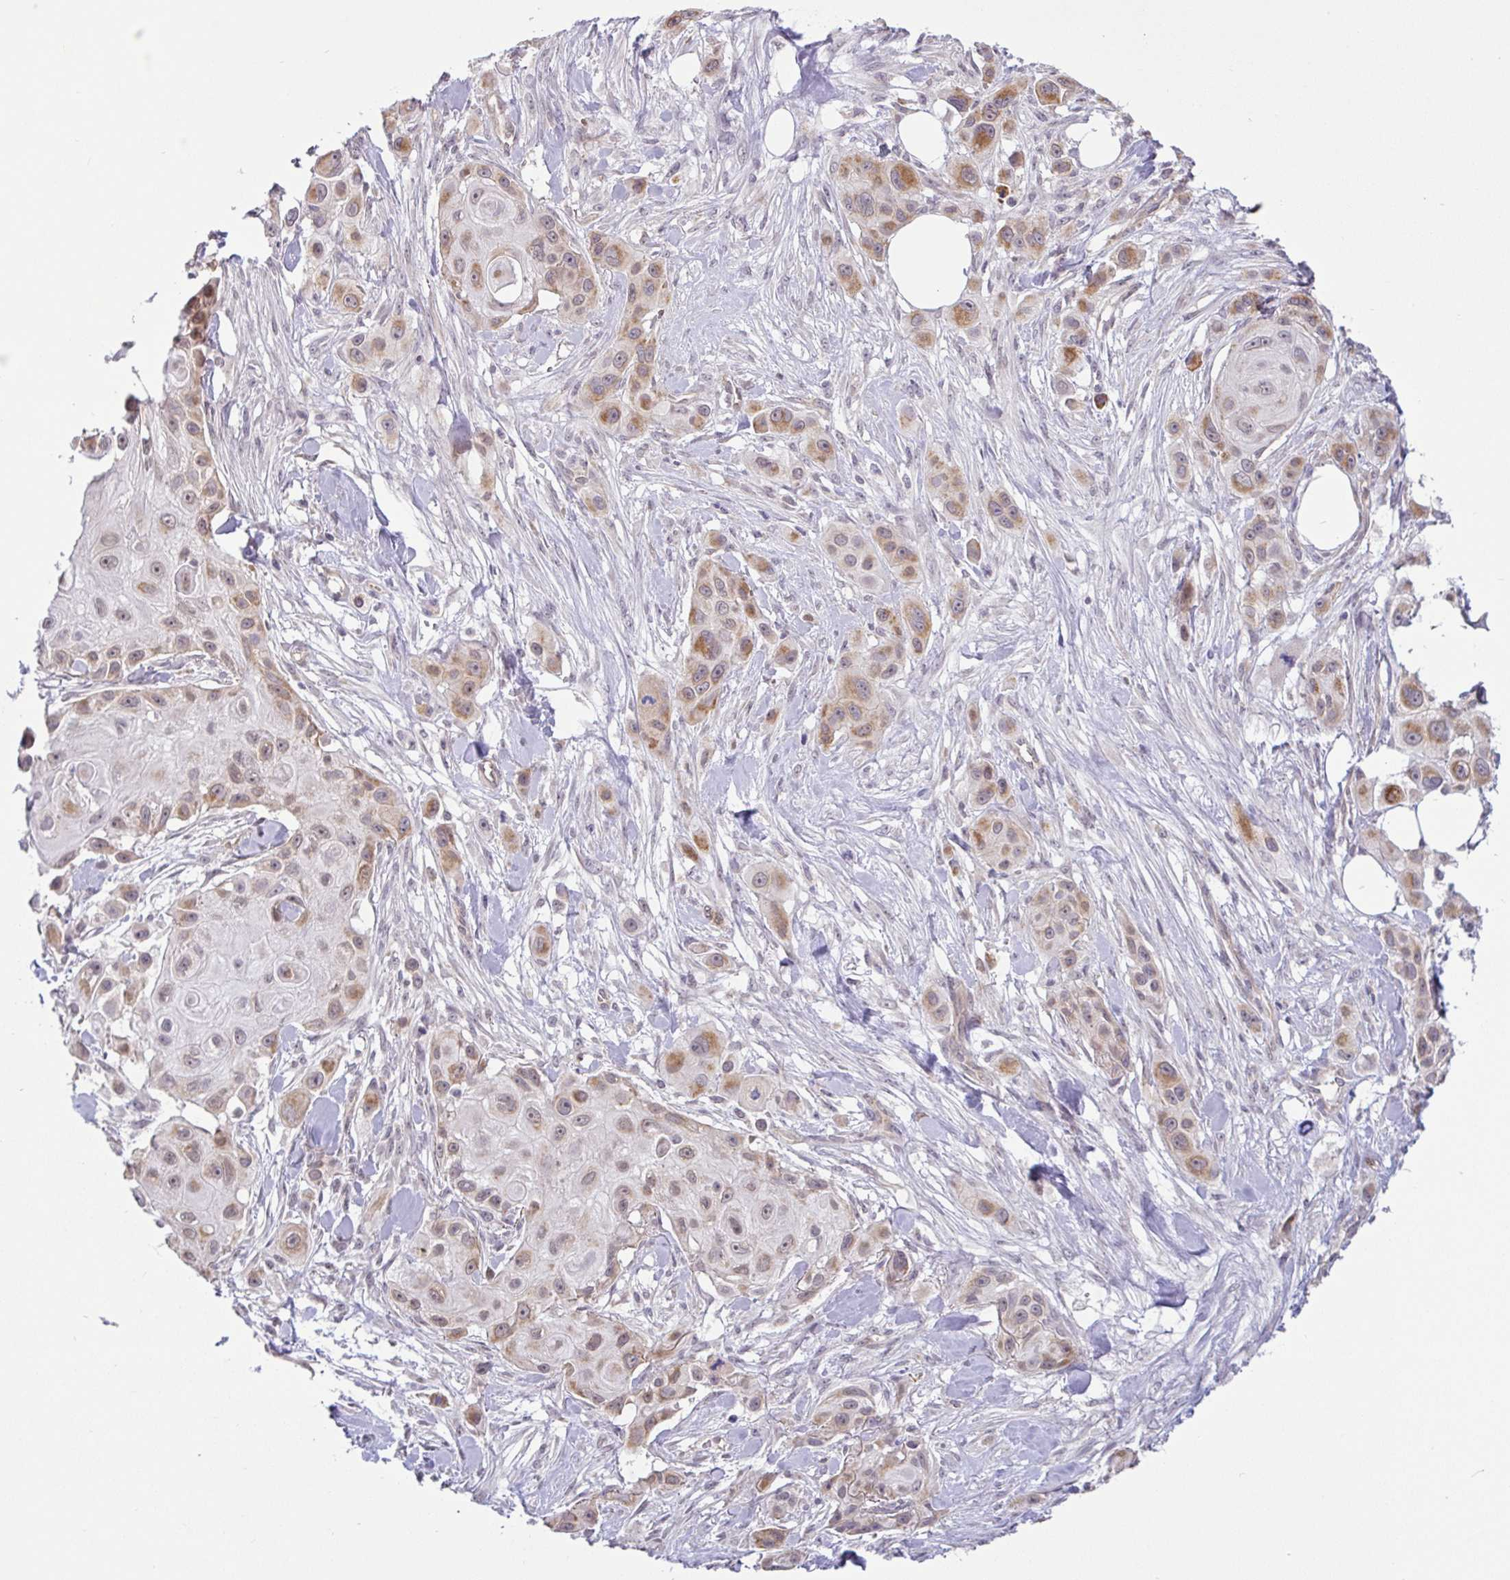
{"staining": {"intensity": "moderate", "quantity": ">75%", "location": "cytoplasmic/membranous,nuclear"}, "tissue": "skin cancer", "cell_type": "Tumor cells", "image_type": "cancer", "snomed": [{"axis": "morphology", "description": "Squamous cell carcinoma, NOS"}, {"axis": "topography", "description": "Skin"}], "caption": "Squamous cell carcinoma (skin) stained for a protein reveals moderate cytoplasmic/membranous and nuclear positivity in tumor cells.", "gene": "DLEU7", "patient": {"sex": "male", "age": 63}}